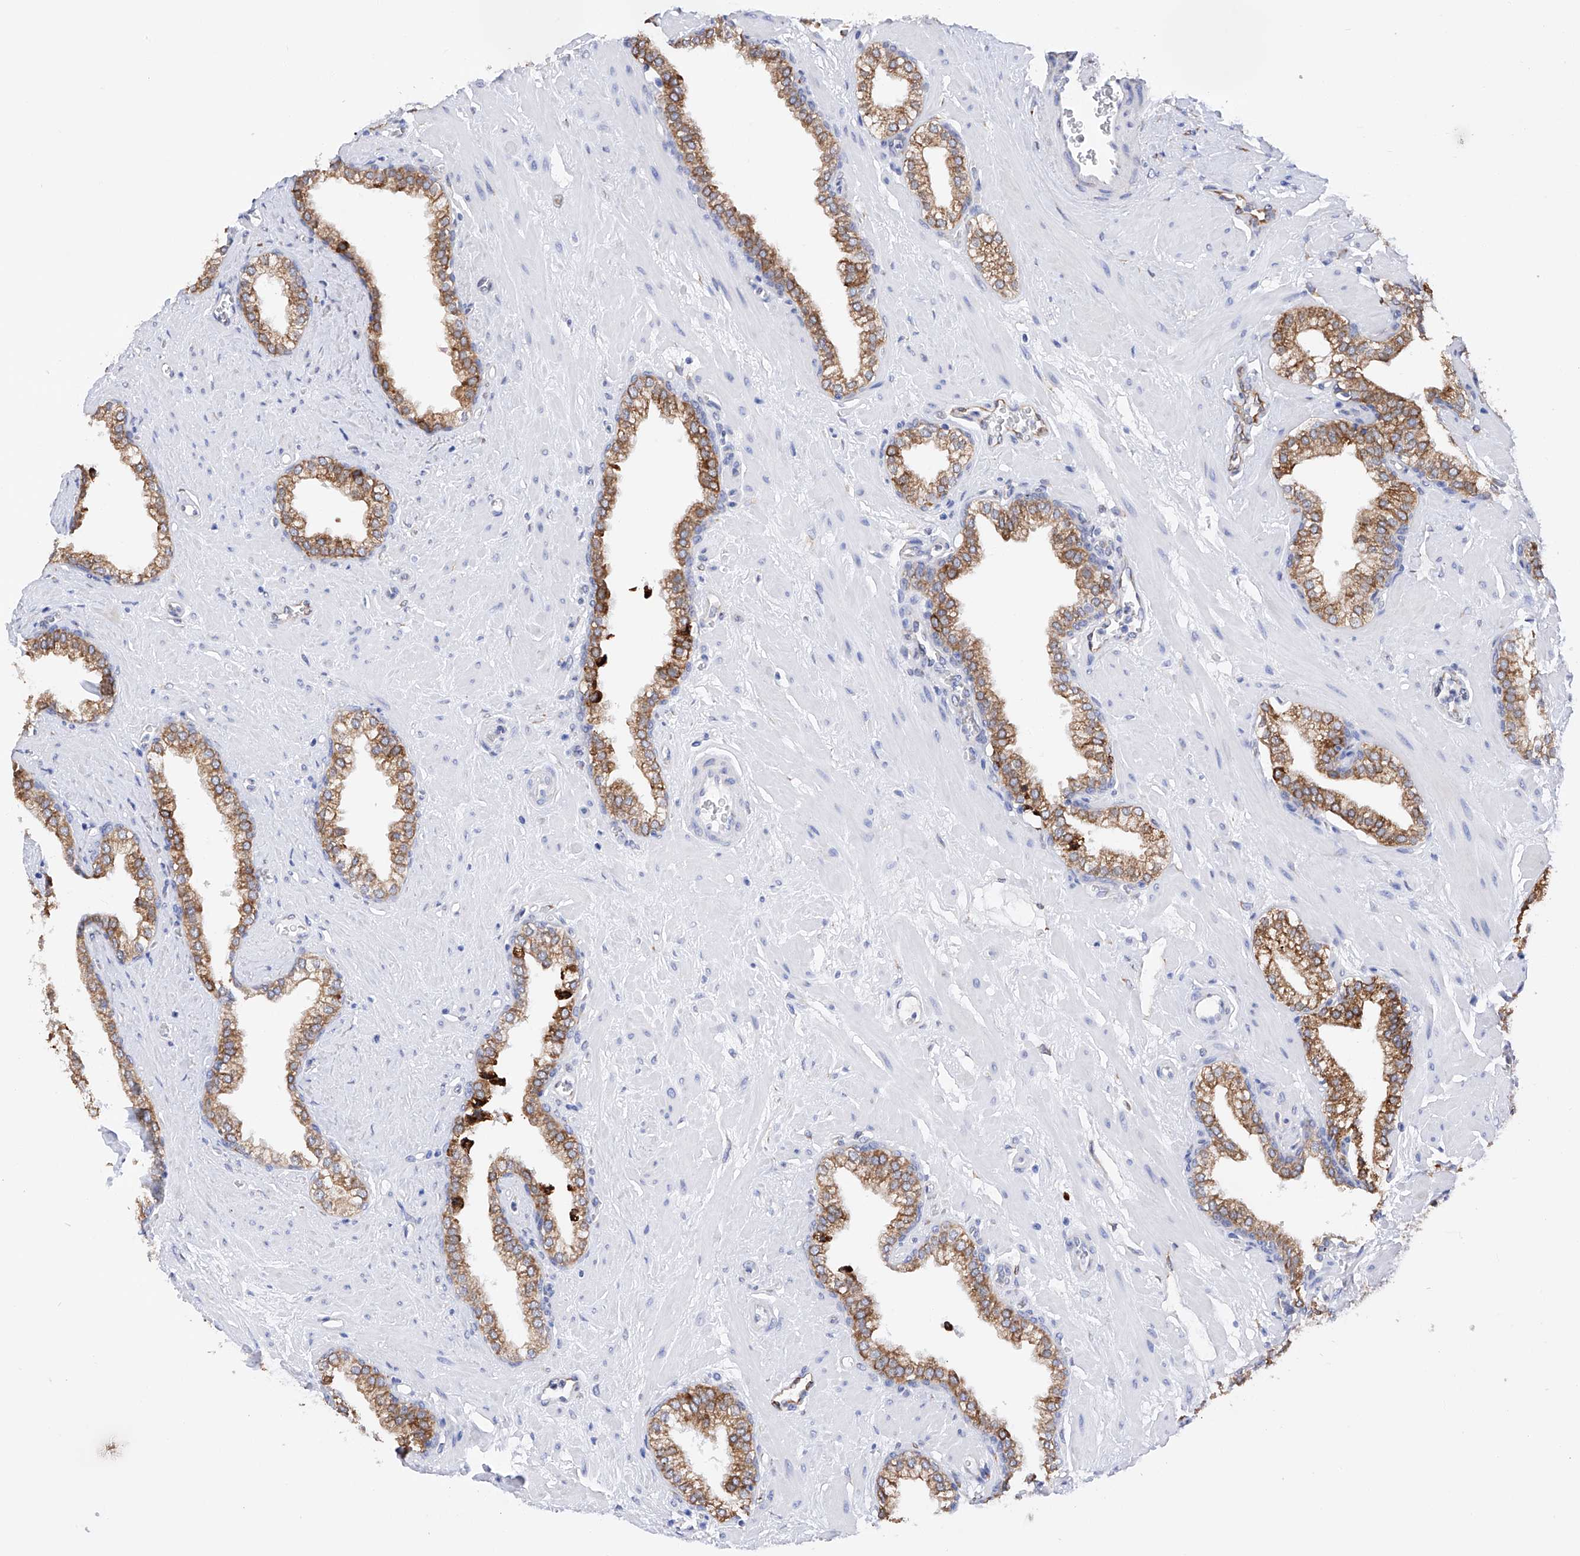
{"staining": {"intensity": "moderate", "quantity": ">75%", "location": "cytoplasmic/membranous"}, "tissue": "prostate", "cell_type": "Glandular cells", "image_type": "normal", "snomed": [{"axis": "morphology", "description": "Normal tissue, NOS"}, {"axis": "morphology", "description": "Urothelial carcinoma, Low grade"}, {"axis": "topography", "description": "Urinary bladder"}, {"axis": "topography", "description": "Prostate"}], "caption": "Glandular cells show medium levels of moderate cytoplasmic/membranous positivity in about >75% of cells in normal human prostate. Using DAB (brown) and hematoxylin (blue) stains, captured at high magnification using brightfield microscopy.", "gene": "PDIA5", "patient": {"sex": "male", "age": 60}}